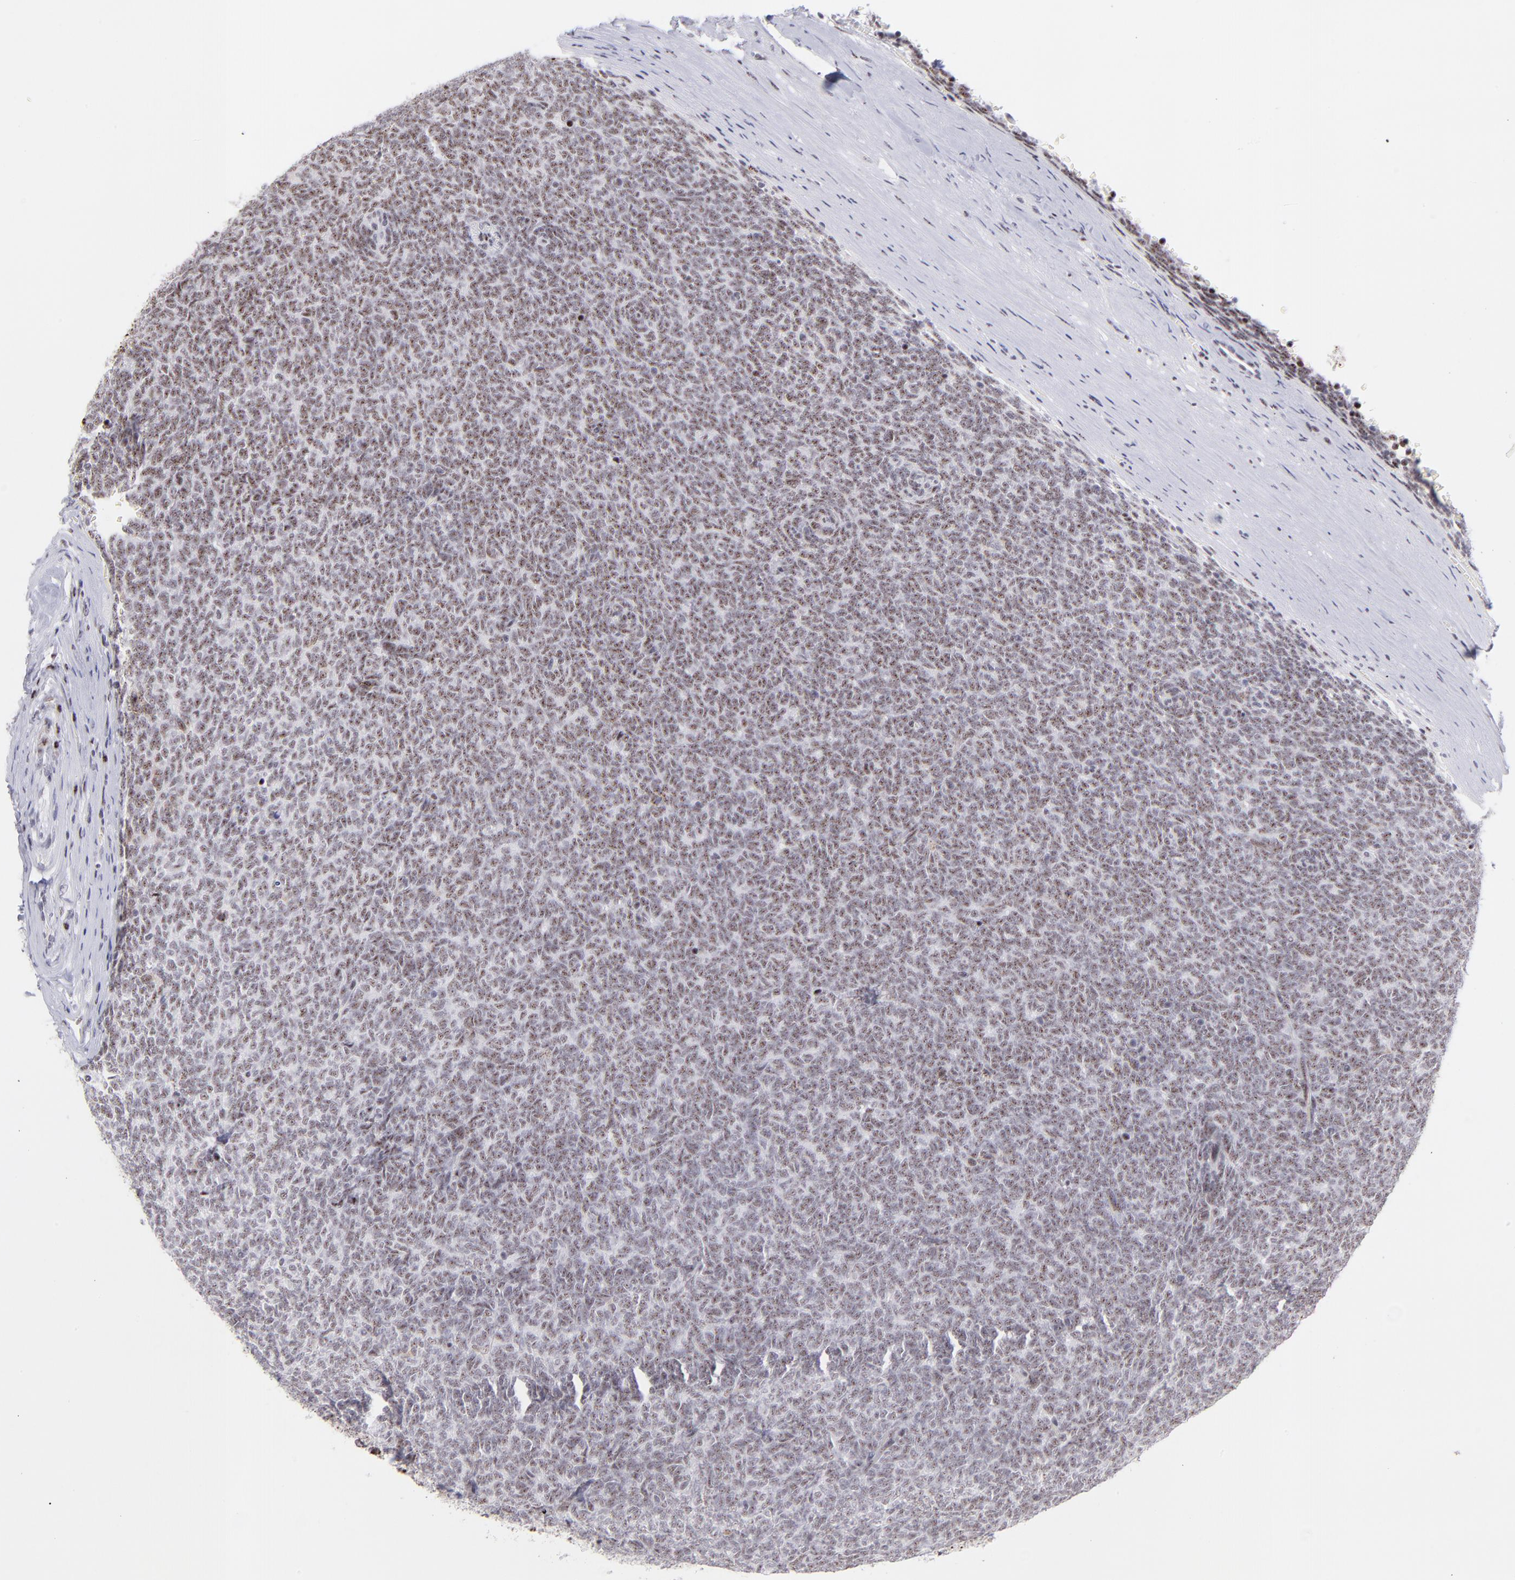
{"staining": {"intensity": "moderate", "quantity": "25%-75%", "location": "nuclear"}, "tissue": "renal cancer", "cell_type": "Tumor cells", "image_type": "cancer", "snomed": [{"axis": "morphology", "description": "Neoplasm, malignant, NOS"}, {"axis": "topography", "description": "Kidney"}], "caption": "A histopathology image showing moderate nuclear staining in about 25%-75% of tumor cells in renal neoplasm (malignant), as visualized by brown immunohistochemical staining.", "gene": "CDC25C", "patient": {"sex": "male", "age": 28}}